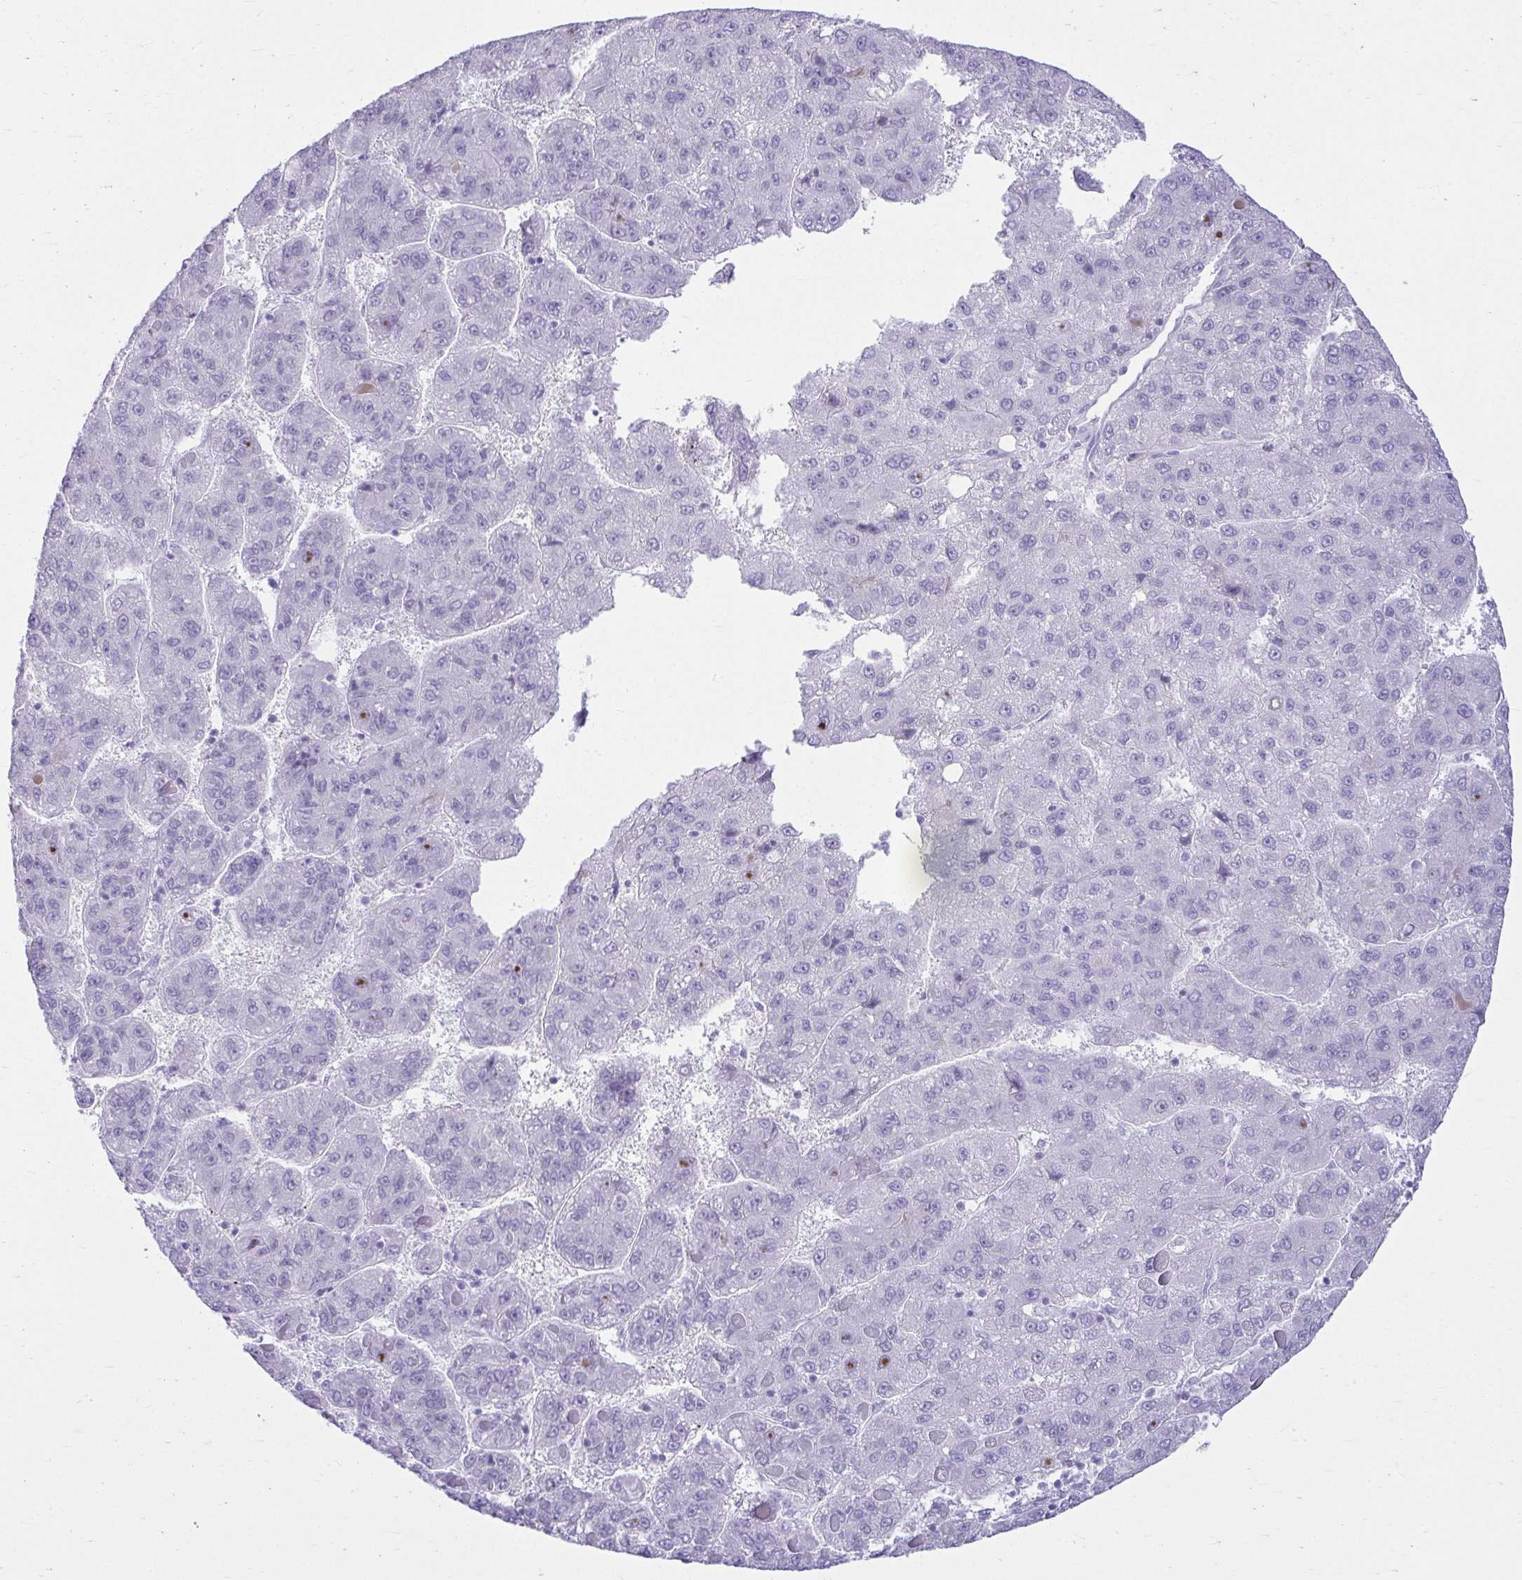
{"staining": {"intensity": "negative", "quantity": "none", "location": "none"}, "tissue": "liver cancer", "cell_type": "Tumor cells", "image_type": "cancer", "snomed": [{"axis": "morphology", "description": "Carcinoma, Hepatocellular, NOS"}, {"axis": "topography", "description": "Liver"}], "caption": "High magnification brightfield microscopy of liver hepatocellular carcinoma stained with DAB (brown) and counterstained with hematoxylin (blue): tumor cells show no significant staining.", "gene": "ATP4B", "patient": {"sex": "female", "age": 82}}